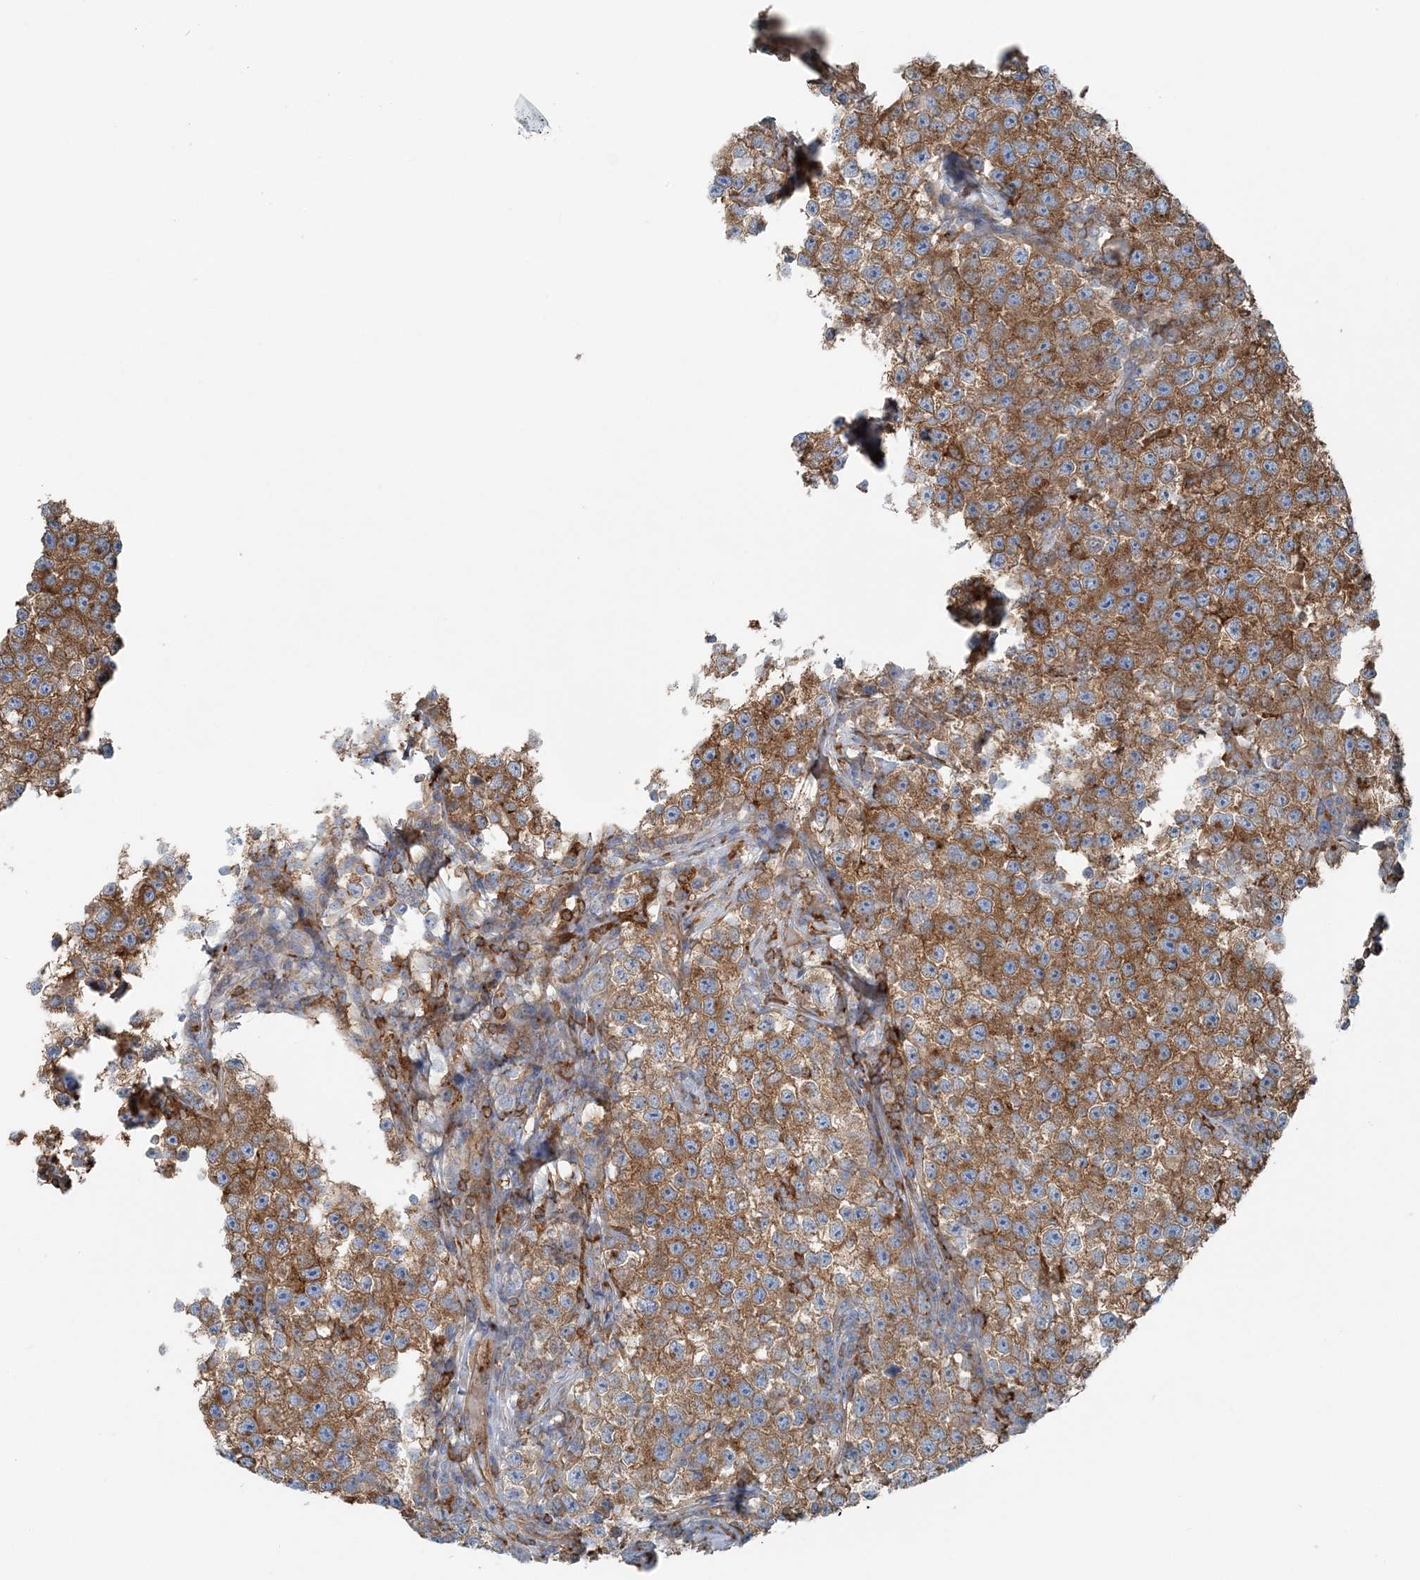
{"staining": {"intensity": "moderate", "quantity": ">75%", "location": "cytoplasmic/membranous"}, "tissue": "testis cancer", "cell_type": "Tumor cells", "image_type": "cancer", "snomed": [{"axis": "morphology", "description": "Seminoma, NOS"}, {"axis": "topography", "description": "Testis"}], "caption": "There is medium levels of moderate cytoplasmic/membranous positivity in tumor cells of testis cancer (seminoma), as demonstrated by immunohistochemical staining (brown color).", "gene": "SNX2", "patient": {"sex": "male", "age": 22}}